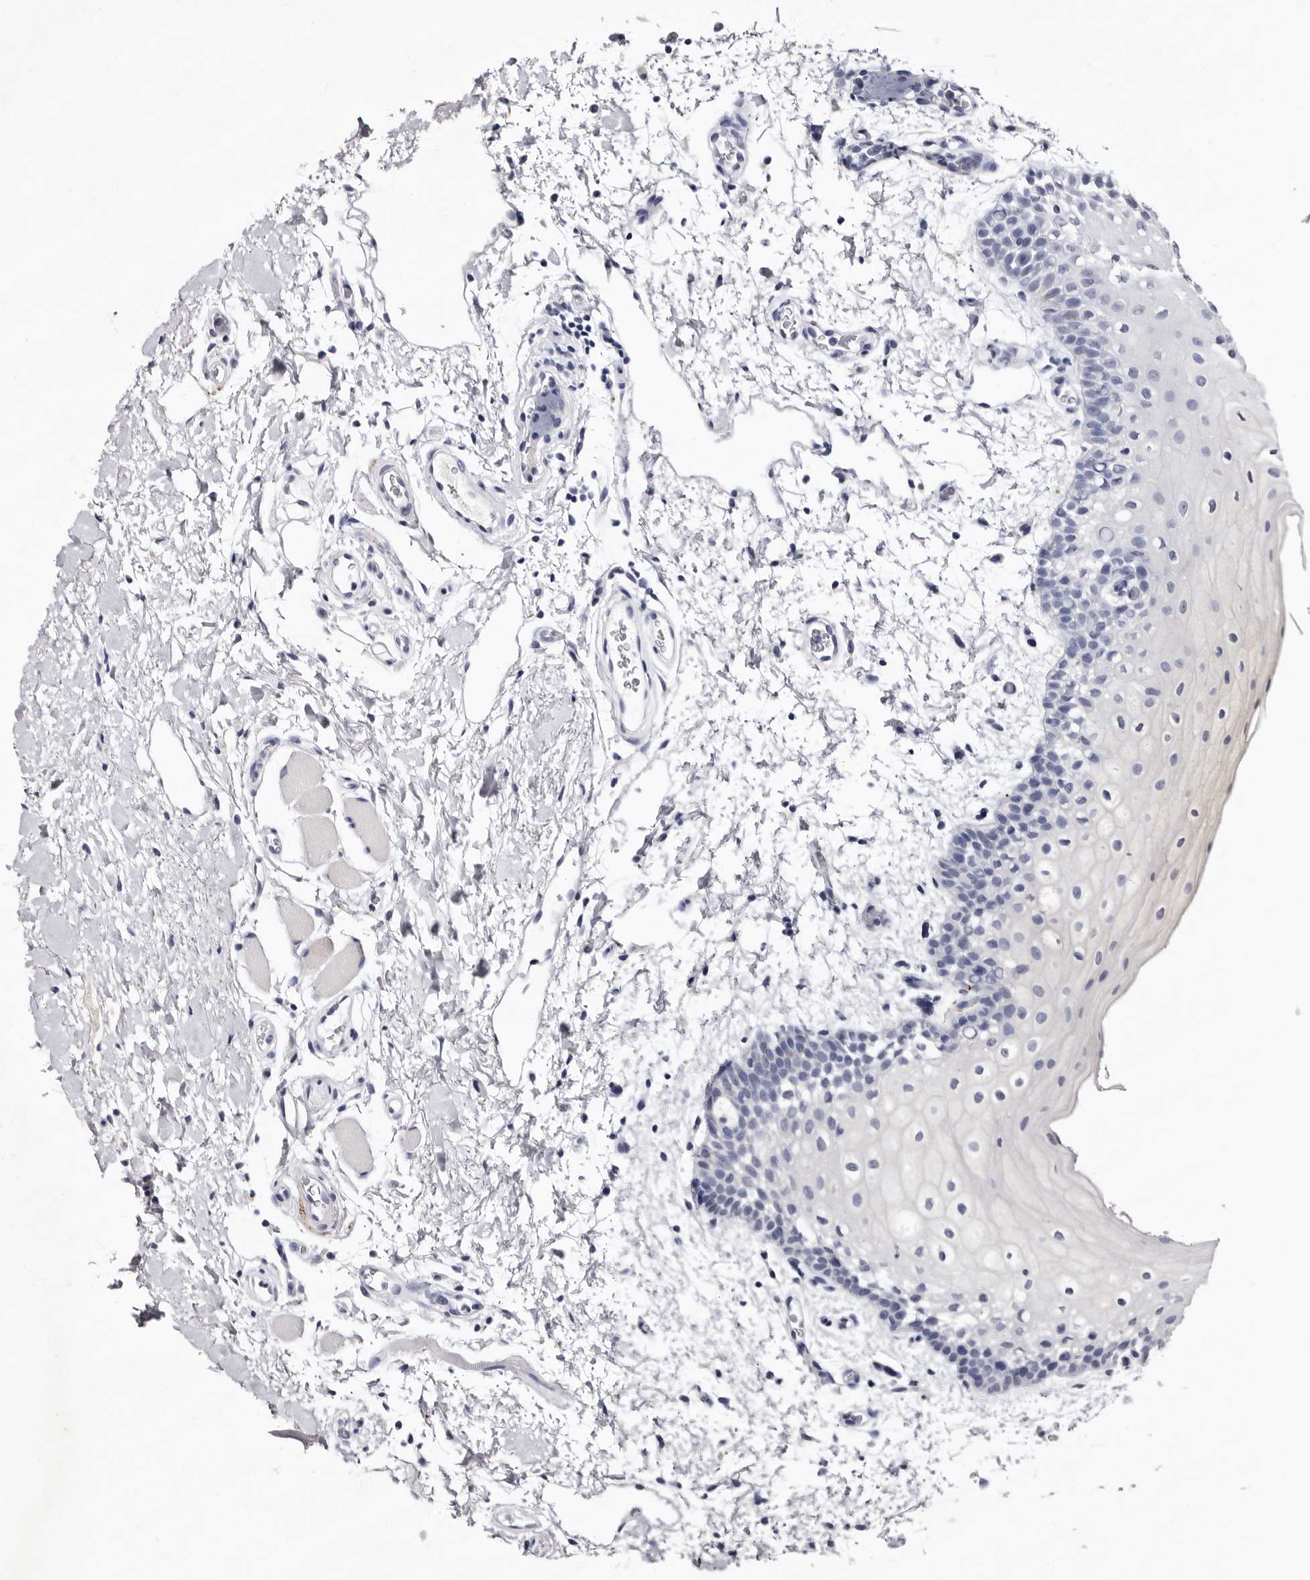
{"staining": {"intensity": "negative", "quantity": "none", "location": "none"}, "tissue": "oral mucosa", "cell_type": "Squamous epithelial cells", "image_type": "normal", "snomed": [{"axis": "morphology", "description": "Normal tissue, NOS"}, {"axis": "topography", "description": "Oral tissue"}], "caption": "Immunohistochemistry micrograph of benign oral mucosa: oral mucosa stained with DAB (3,3'-diaminobenzidine) shows no significant protein positivity in squamous epithelial cells.", "gene": "LANCL2", "patient": {"sex": "male", "age": 62}}